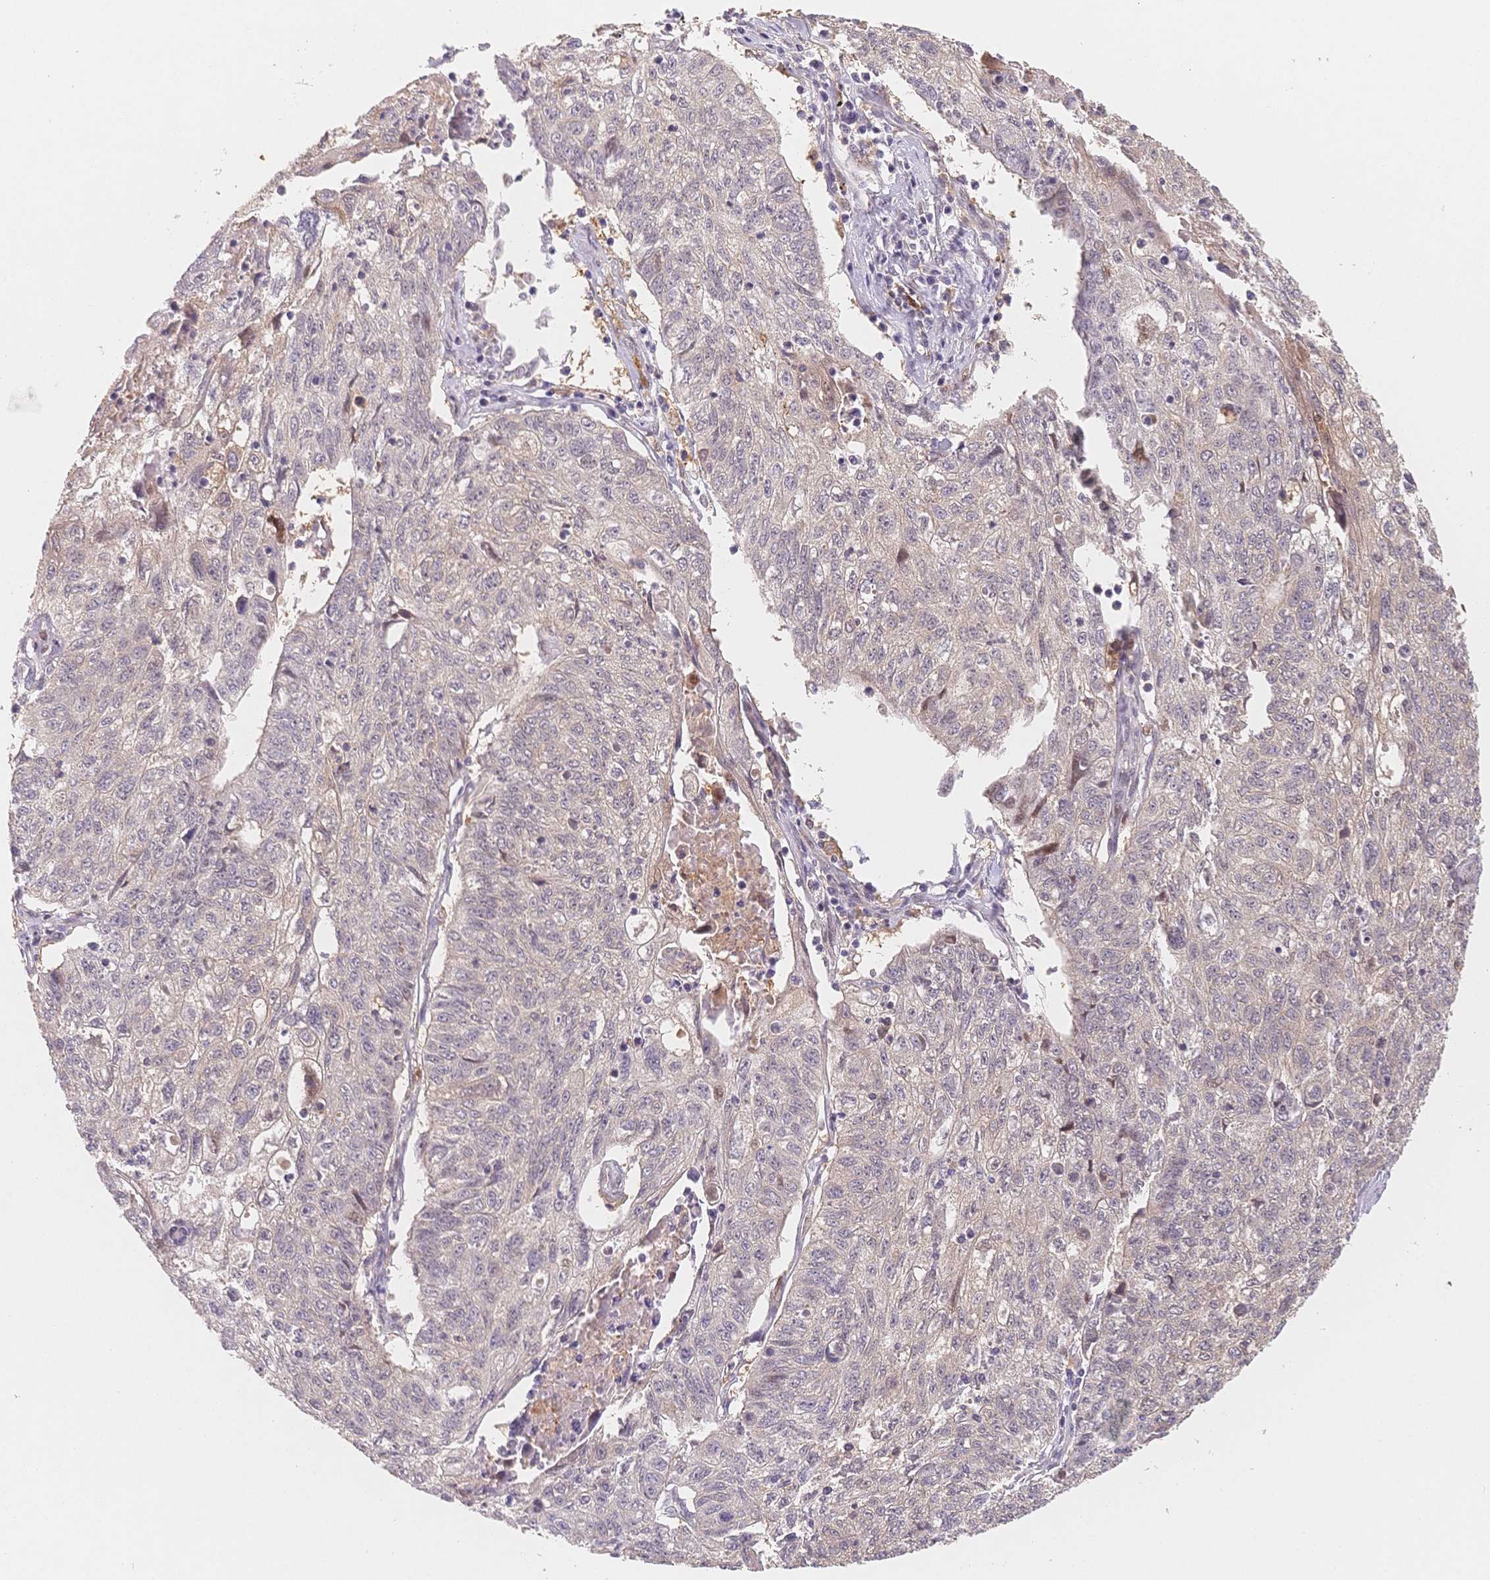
{"staining": {"intensity": "weak", "quantity": "<25%", "location": "cytoplasmic/membranous"}, "tissue": "lung cancer", "cell_type": "Tumor cells", "image_type": "cancer", "snomed": [{"axis": "morphology", "description": "Normal morphology"}, {"axis": "morphology", "description": "Aneuploidy"}, {"axis": "morphology", "description": "Squamous cell carcinoma, NOS"}, {"axis": "topography", "description": "Lymph node"}, {"axis": "topography", "description": "Lung"}], "caption": "Immunohistochemistry (IHC) of human lung cancer (aneuploidy) shows no staining in tumor cells.", "gene": "C12orf75", "patient": {"sex": "female", "age": 76}}